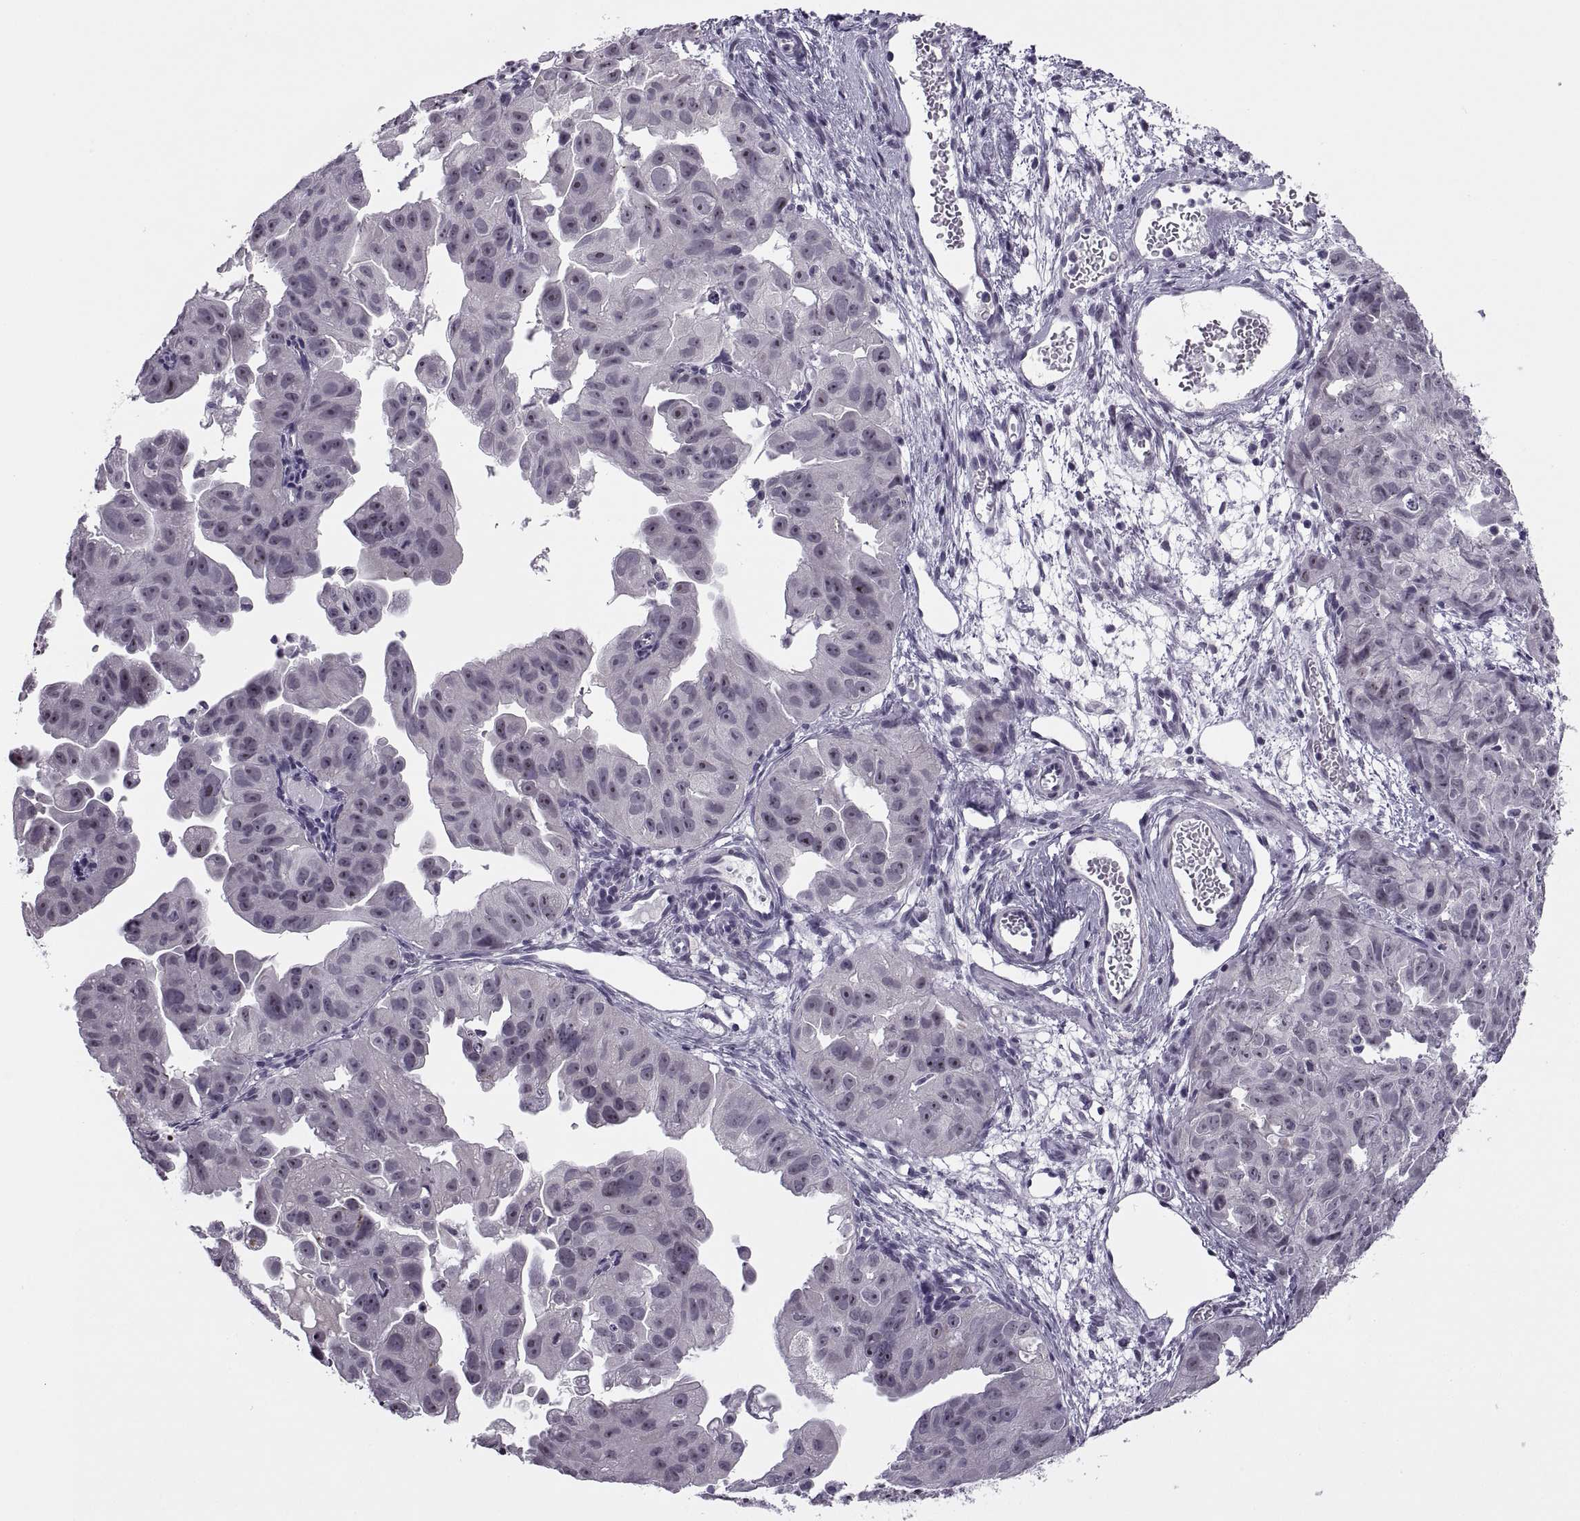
{"staining": {"intensity": "negative", "quantity": "none", "location": "none"}, "tissue": "ovarian cancer", "cell_type": "Tumor cells", "image_type": "cancer", "snomed": [{"axis": "morphology", "description": "Carcinoma, endometroid"}, {"axis": "topography", "description": "Ovary"}], "caption": "Immunohistochemistry photomicrograph of human ovarian cancer stained for a protein (brown), which demonstrates no expression in tumor cells.", "gene": "TBC1D3G", "patient": {"sex": "female", "age": 85}}